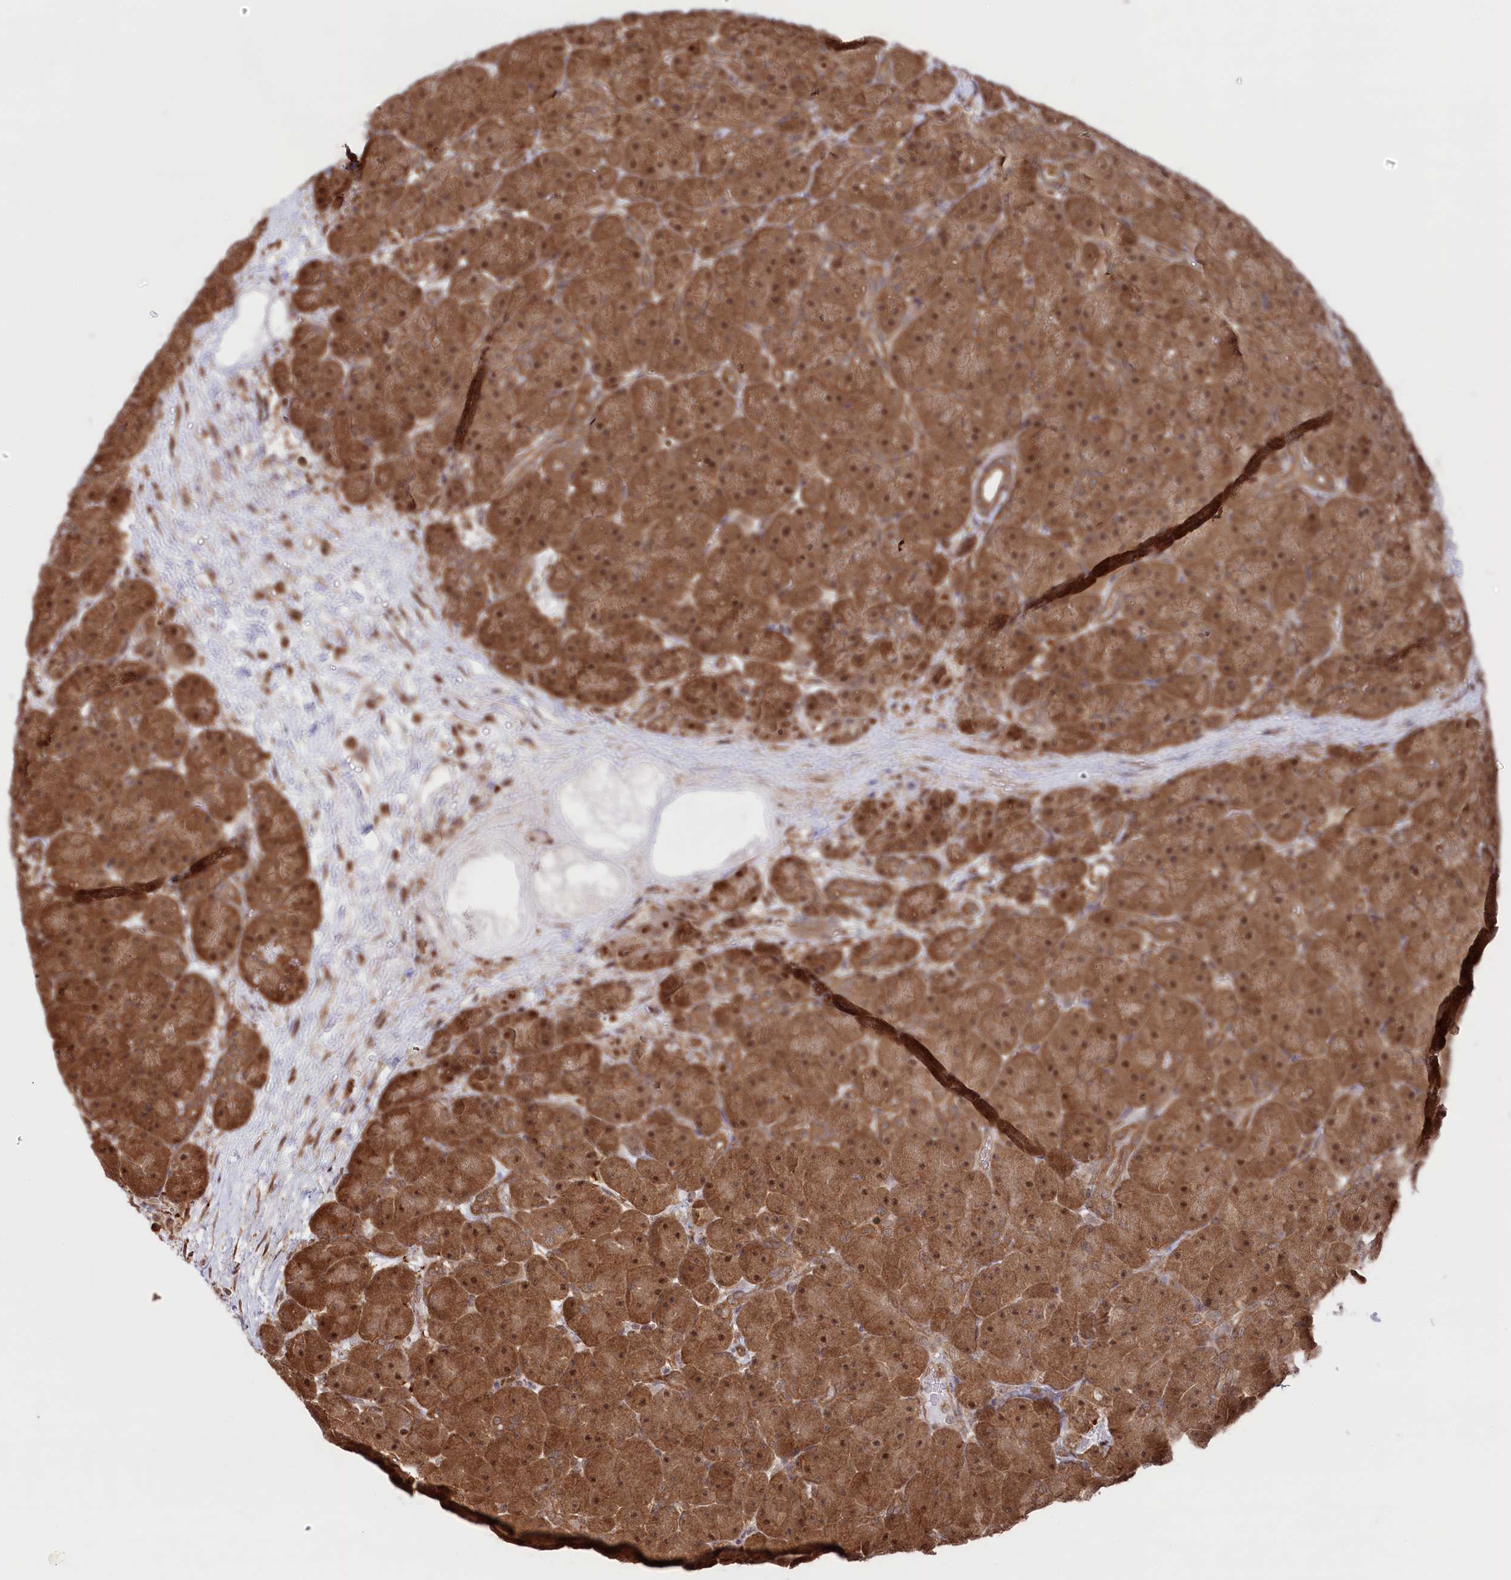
{"staining": {"intensity": "strong", "quantity": ">75%", "location": "cytoplasmic/membranous,nuclear"}, "tissue": "pancreas", "cell_type": "Exocrine glandular cells", "image_type": "normal", "snomed": [{"axis": "morphology", "description": "Normal tissue, NOS"}, {"axis": "topography", "description": "Pancreas"}], "caption": "Brown immunohistochemical staining in normal human pancreas shows strong cytoplasmic/membranous,nuclear expression in approximately >75% of exocrine glandular cells. (brown staining indicates protein expression, while blue staining denotes nuclei).", "gene": "PSMA1", "patient": {"sex": "male", "age": 66}}